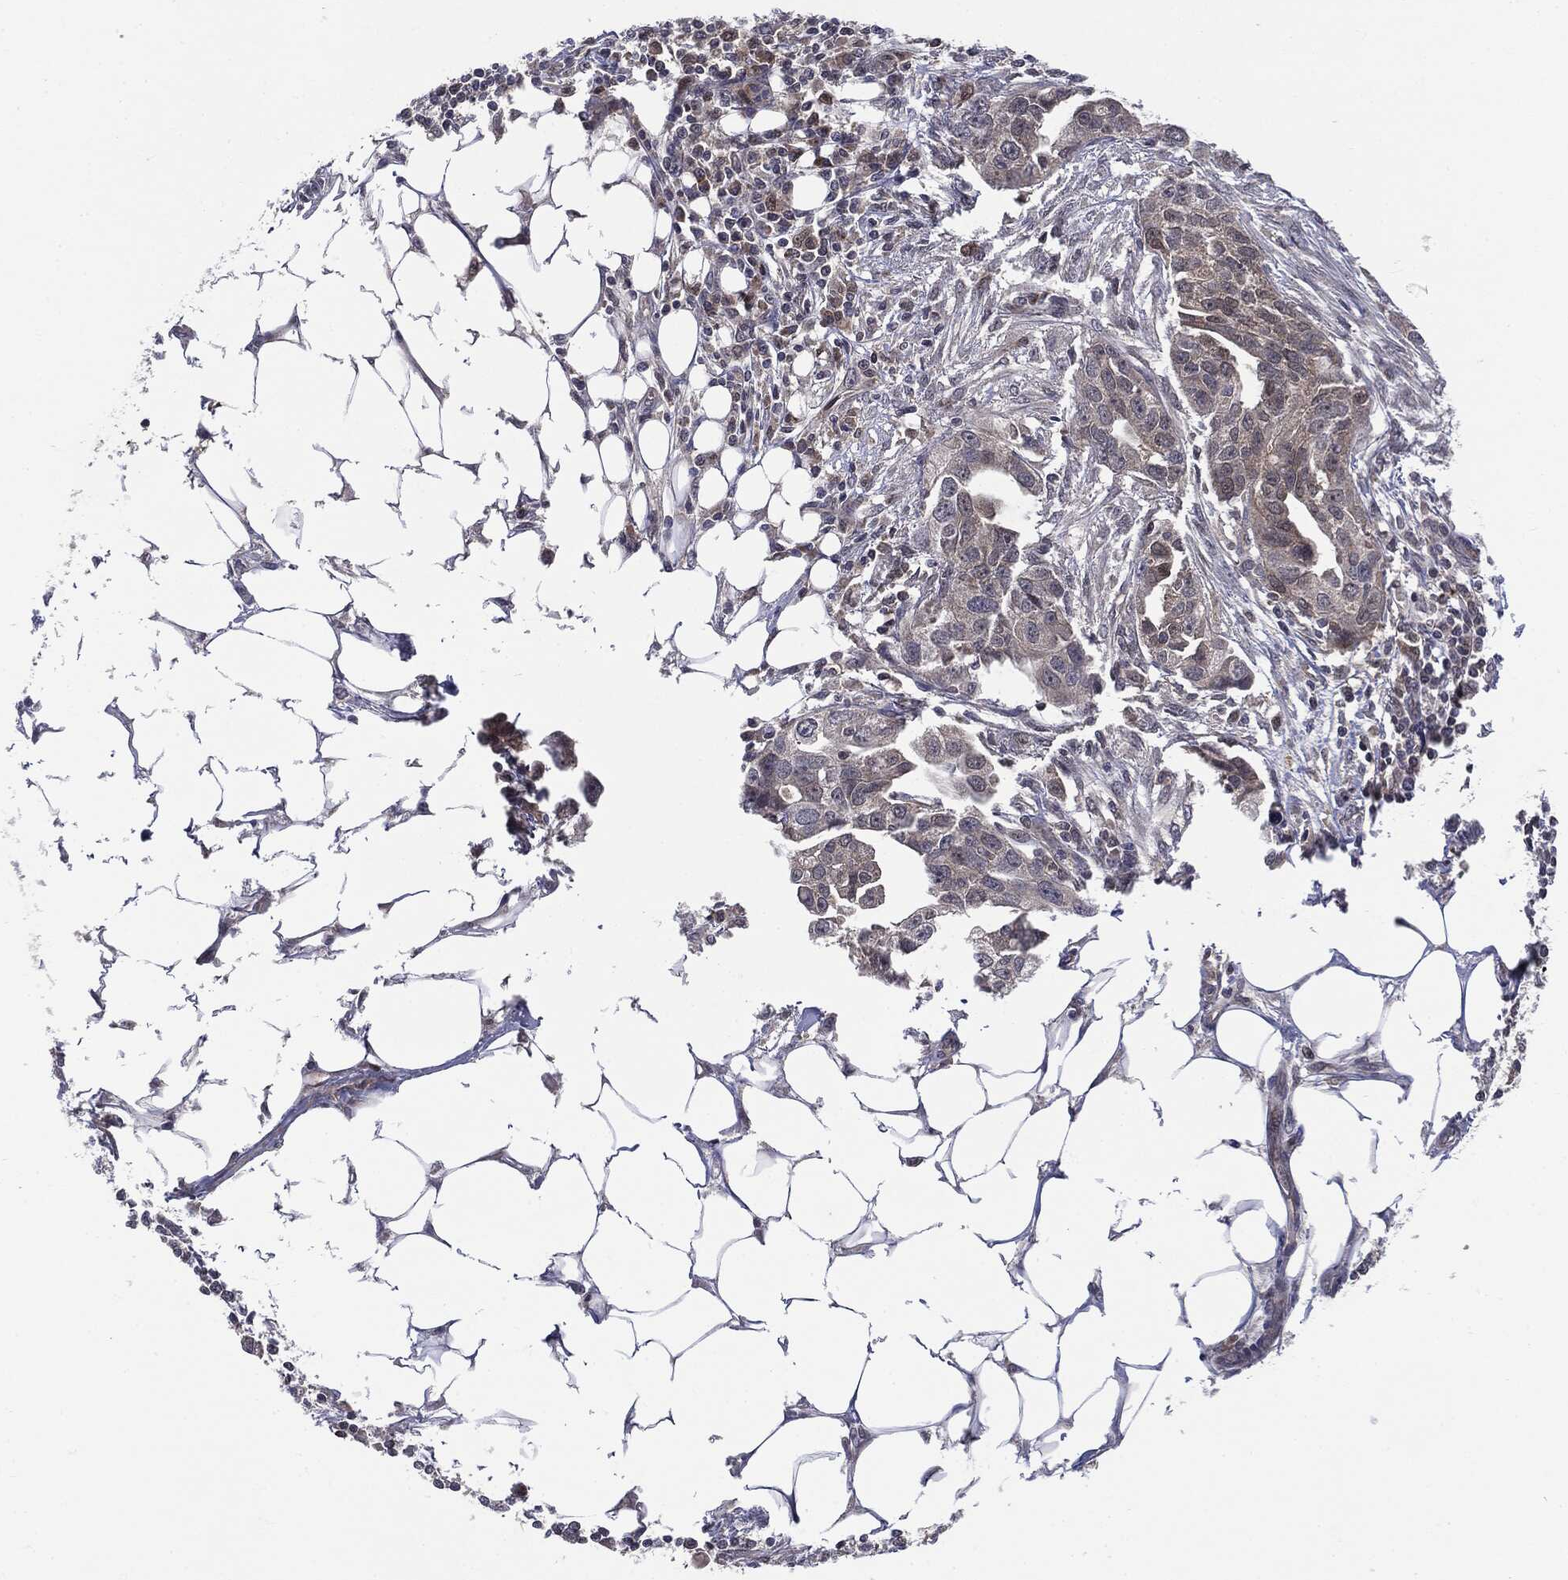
{"staining": {"intensity": "negative", "quantity": "none", "location": "none"}, "tissue": "ovarian cancer", "cell_type": "Tumor cells", "image_type": "cancer", "snomed": [{"axis": "morphology", "description": "Carcinoma, endometroid"}, {"axis": "morphology", "description": "Cystadenocarcinoma, serous, NOS"}, {"axis": "topography", "description": "Ovary"}], "caption": "Endometroid carcinoma (ovarian) was stained to show a protein in brown. There is no significant expression in tumor cells.", "gene": "PTPA", "patient": {"sex": "female", "age": 45}}